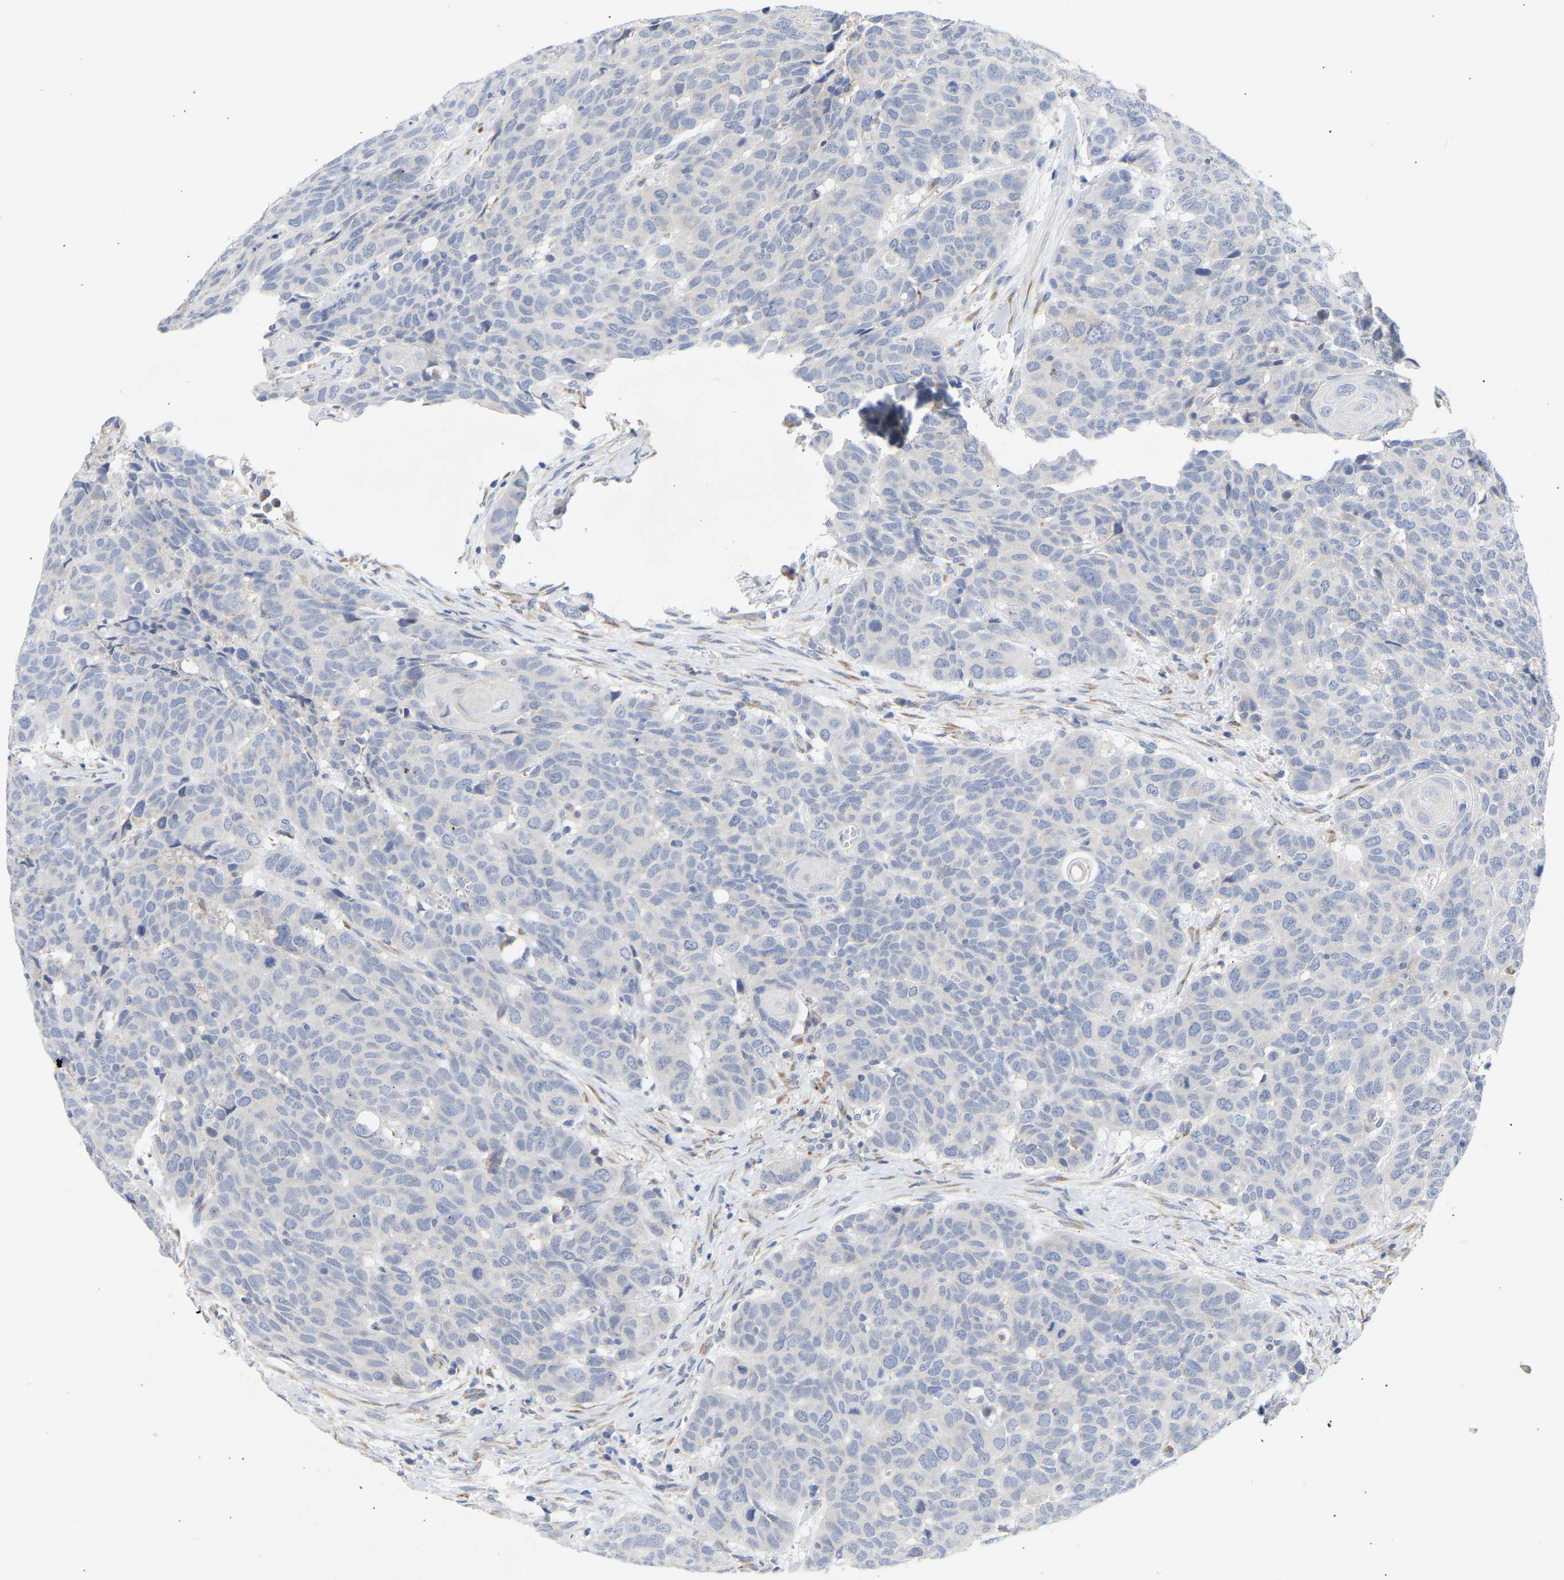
{"staining": {"intensity": "negative", "quantity": "none", "location": "none"}, "tissue": "head and neck cancer", "cell_type": "Tumor cells", "image_type": "cancer", "snomed": [{"axis": "morphology", "description": "Squamous cell carcinoma, NOS"}, {"axis": "topography", "description": "Head-Neck"}], "caption": "Head and neck cancer (squamous cell carcinoma) was stained to show a protein in brown. There is no significant expression in tumor cells.", "gene": "SELENOM", "patient": {"sex": "male", "age": 66}}